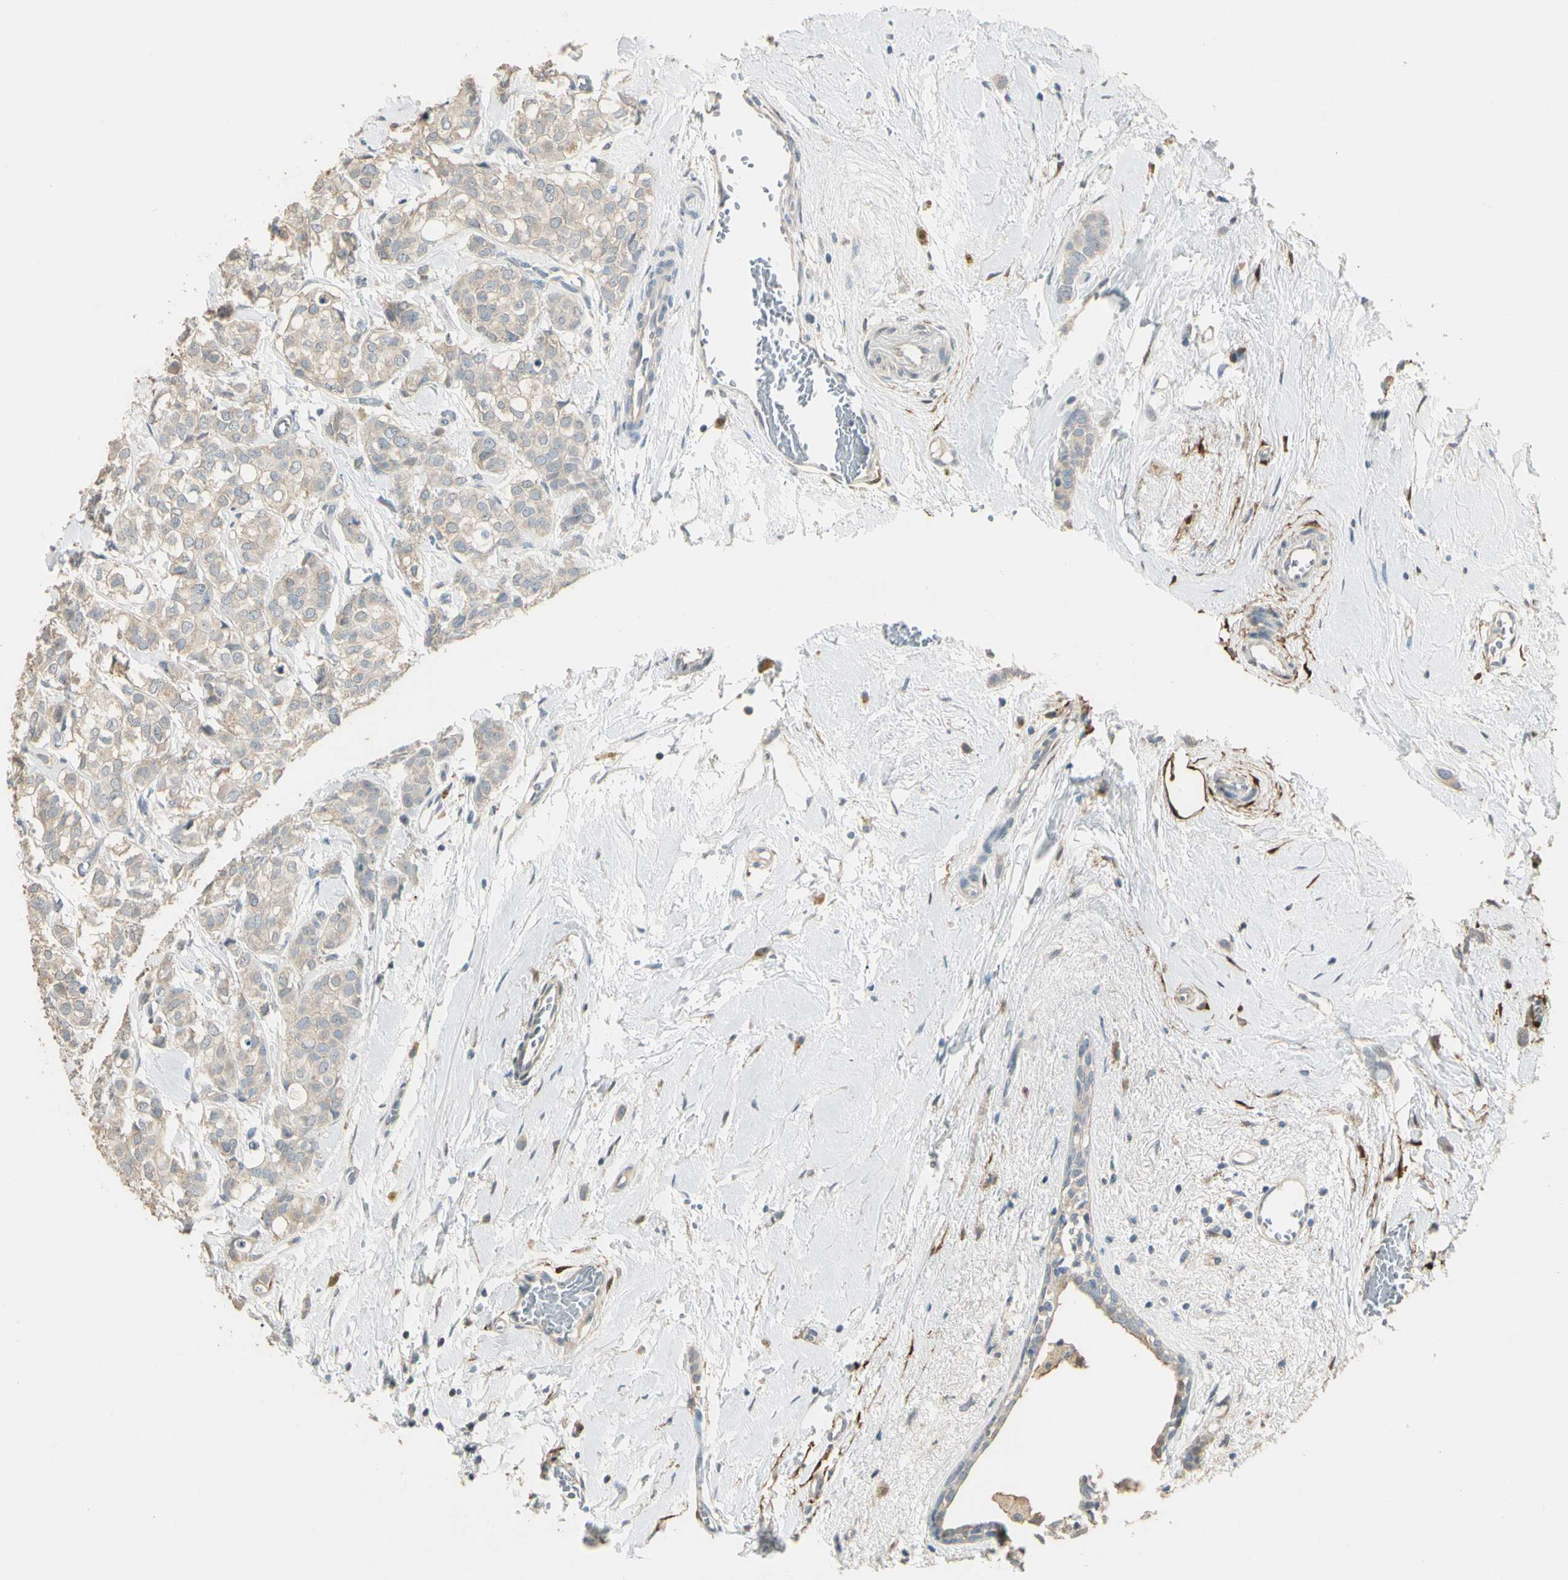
{"staining": {"intensity": "weak", "quantity": "25%-75%", "location": "cytoplasmic/membranous"}, "tissue": "breast cancer", "cell_type": "Tumor cells", "image_type": "cancer", "snomed": [{"axis": "morphology", "description": "Lobular carcinoma"}, {"axis": "topography", "description": "Breast"}], "caption": "DAB immunohistochemical staining of human breast cancer demonstrates weak cytoplasmic/membranous protein staining in approximately 25%-75% of tumor cells.", "gene": "GNE", "patient": {"sex": "female", "age": 60}}